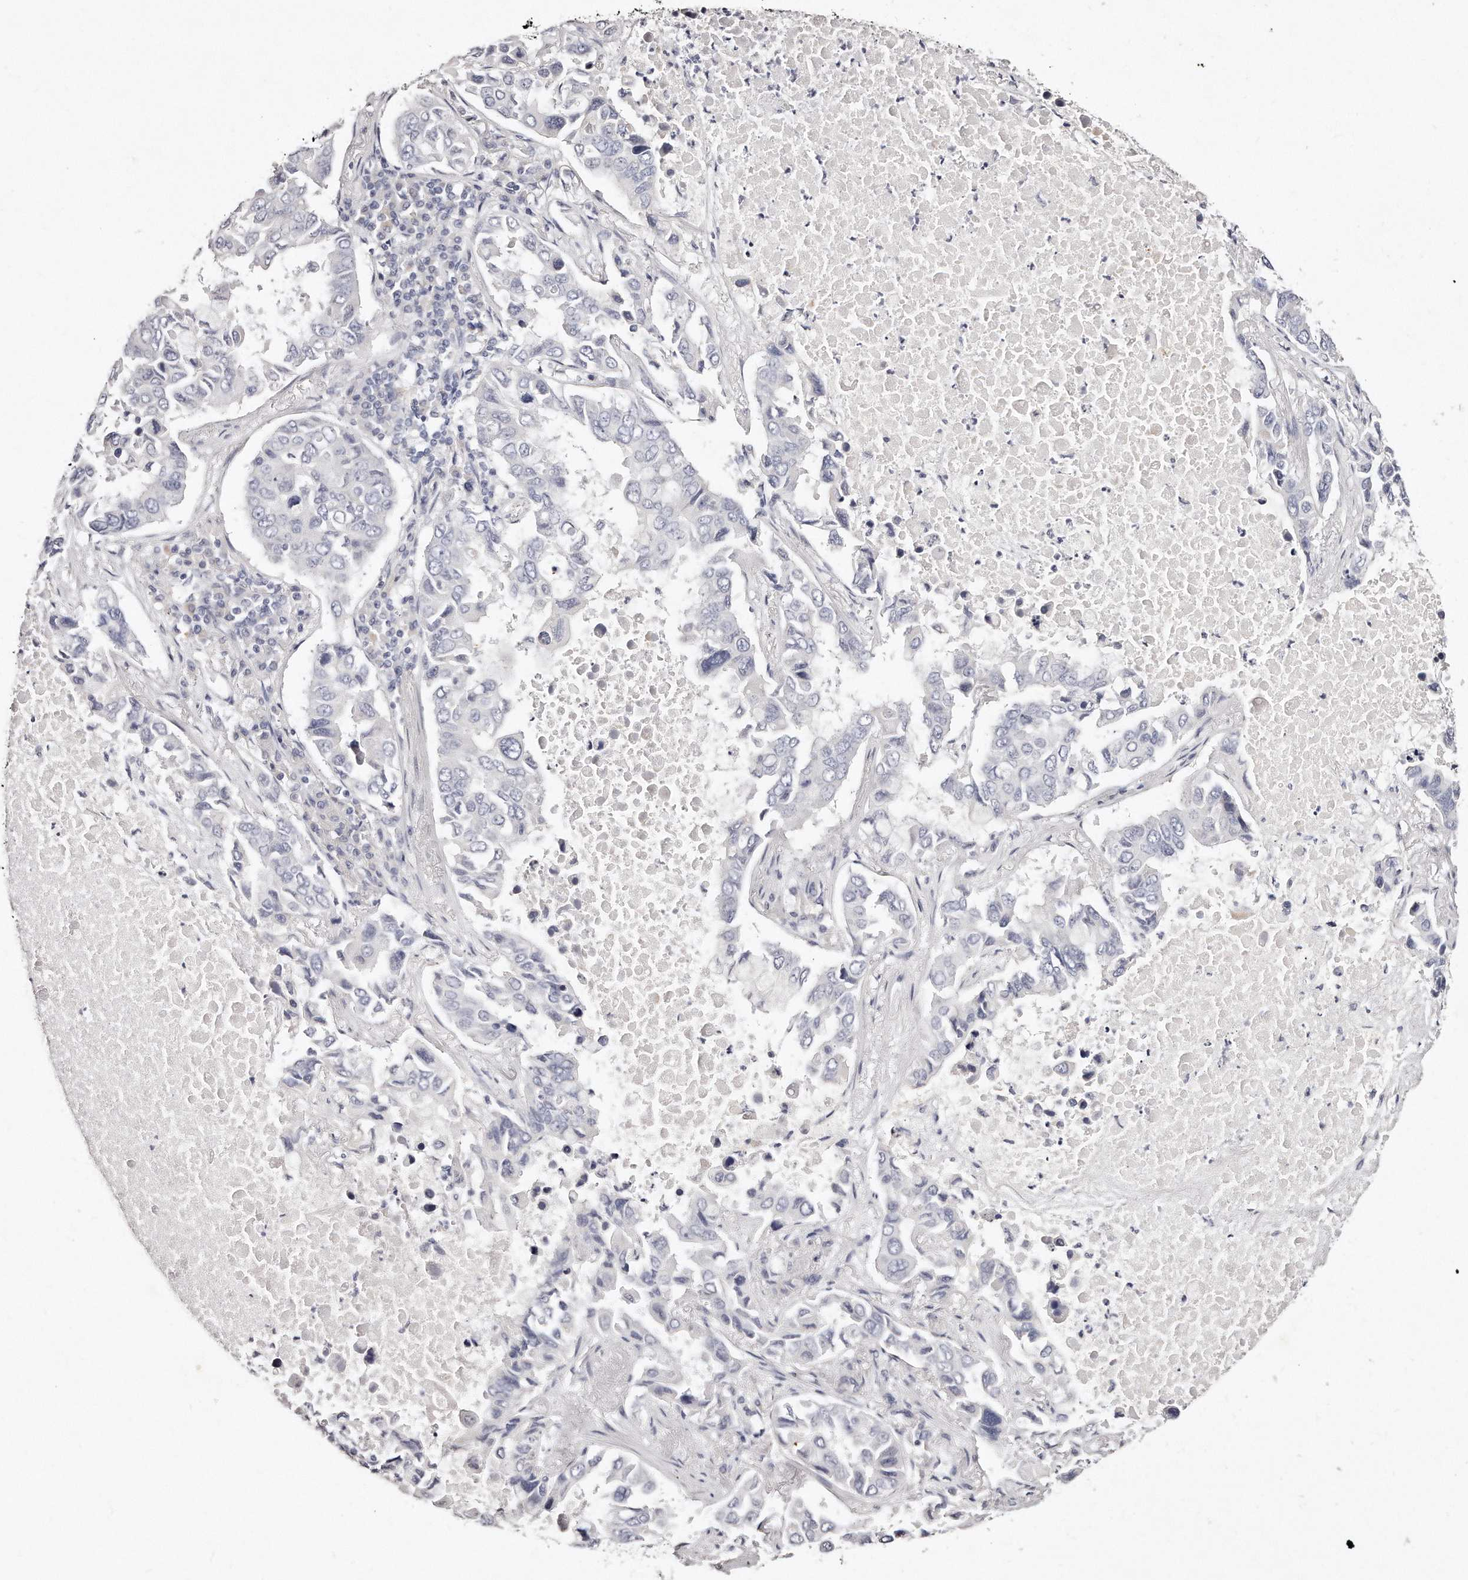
{"staining": {"intensity": "negative", "quantity": "none", "location": "none"}, "tissue": "lung cancer", "cell_type": "Tumor cells", "image_type": "cancer", "snomed": [{"axis": "morphology", "description": "Adenocarcinoma, NOS"}, {"axis": "topography", "description": "Lung"}], "caption": "DAB immunohistochemical staining of human lung adenocarcinoma displays no significant staining in tumor cells.", "gene": "GDA", "patient": {"sex": "male", "age": 64}}